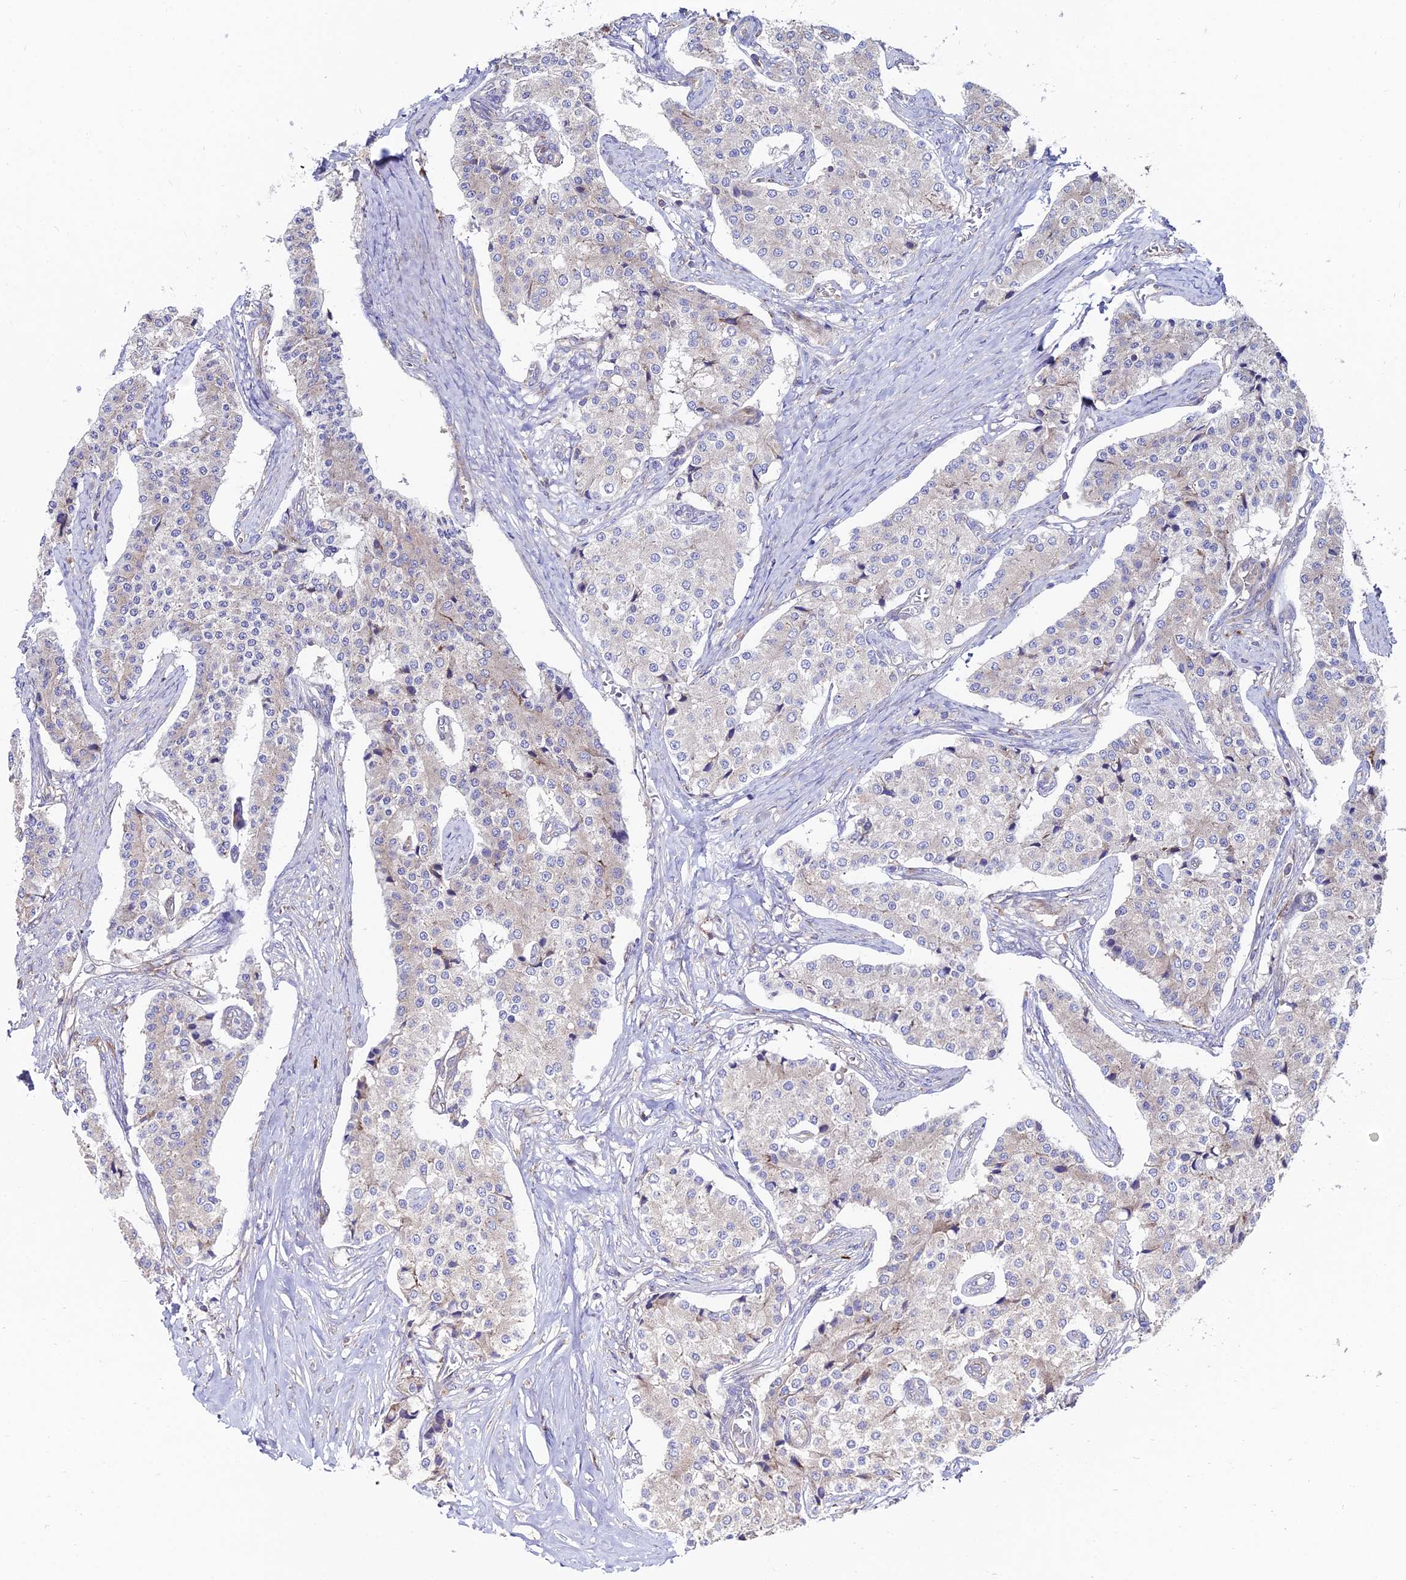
{"staining": {"intensity": "negative", "quantity": "none", "location": "none"}, "tissue": "carcinoid", "cell_type": "Tumor cells", "image_type": "cancer", "snomed": [{"axis": "morphology", "description": "Carcinoid, malignant, NOS"}, {"axis": "topography", "description": "Colon"}], "caption": "Immunohistochemistry (IHC) micrograph of neoplastic tissue: human carcinoid stained with DAB (3,3'-diaminobenzidine) demonstrates no significant protein positivity in tumor cells.", "gene": "EIF3K", "patient": {"sex": "female", "age": 52}}